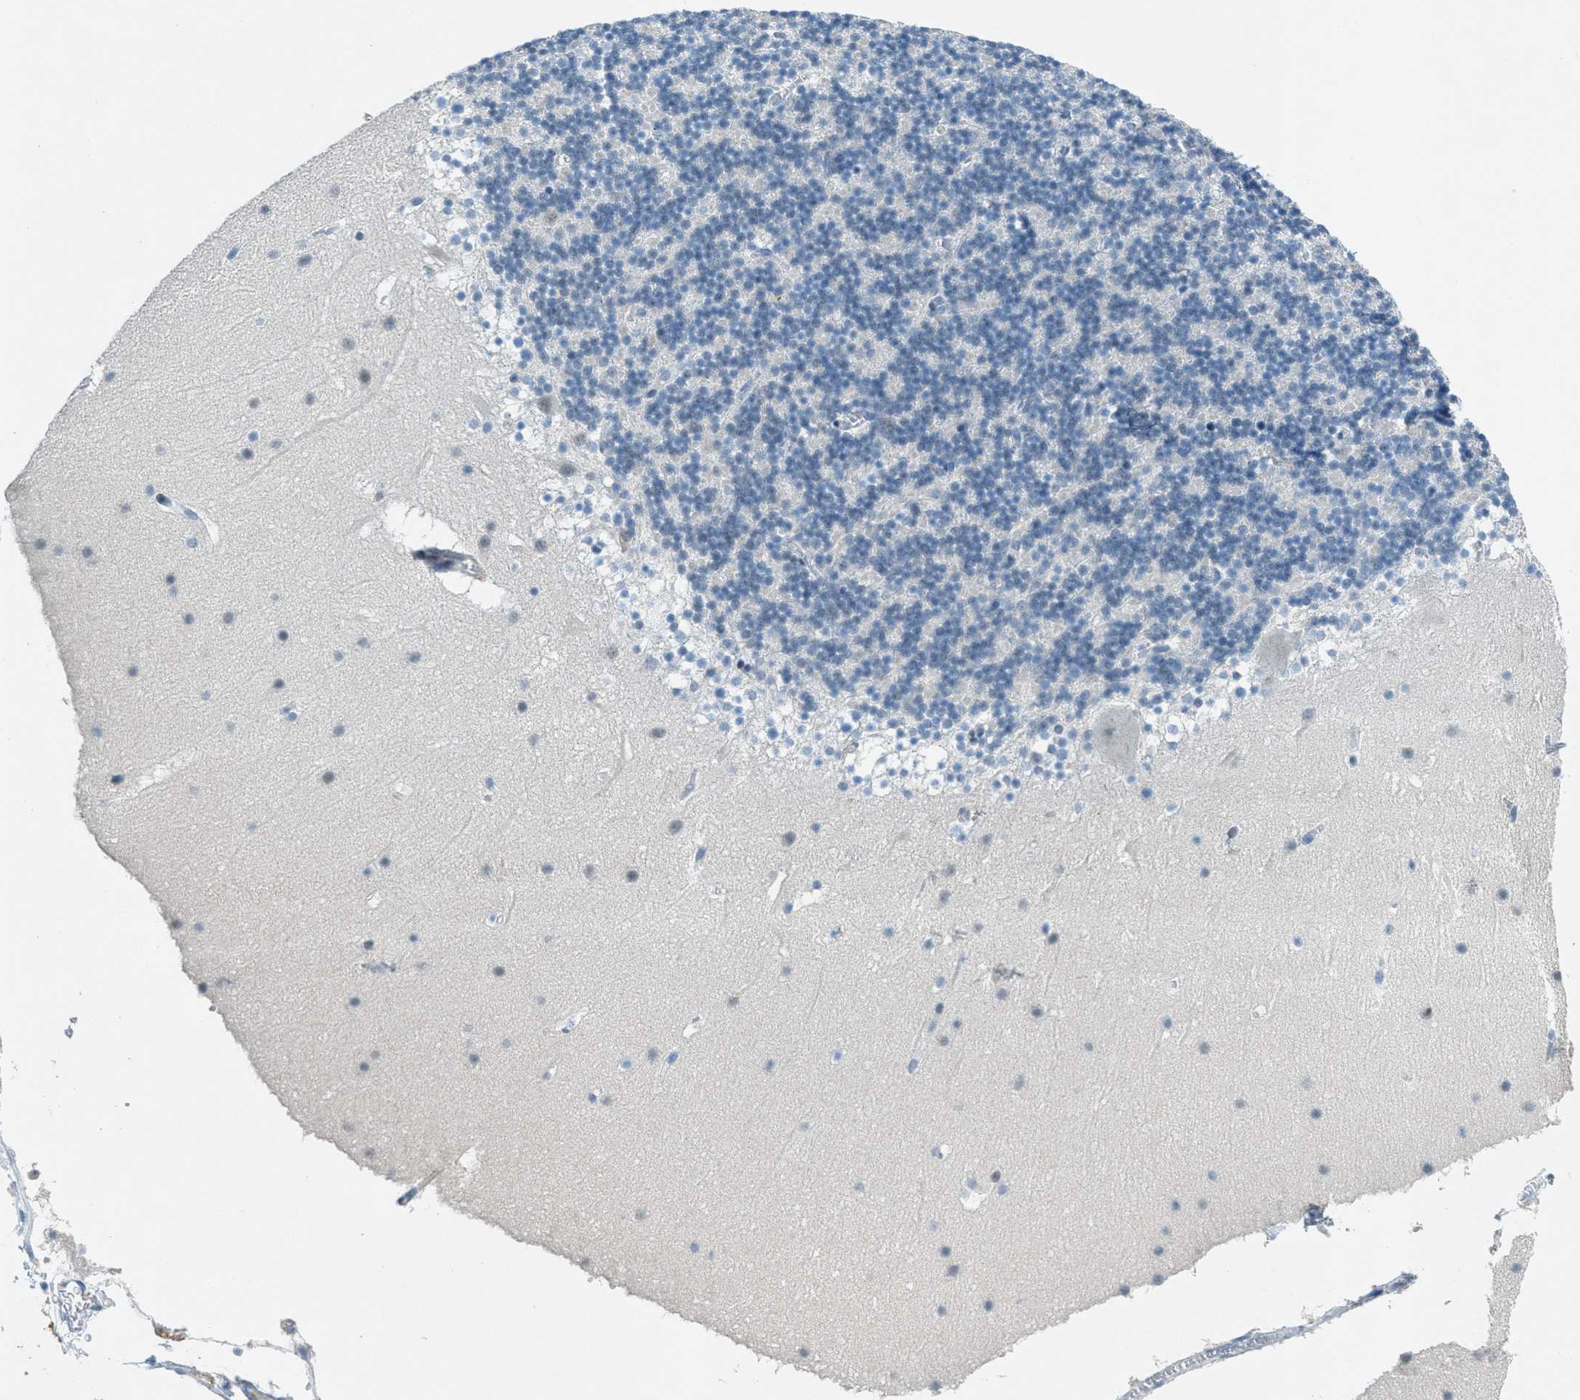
{"staining": {"intensity": "negative", "quantity": "none", "location": "none"}, "tissue": "cerebellum", "cell_type": "Cells in granular layer", "image_type": "normal", "snomed": [{"axis": "morphology", "description": "Normal tissue, NOS"}, {"axis": "topography", "description": "Cerebellum"}], "caption": "IHC histopathology image of unremarkable cerebellum: human cerebellum stained with DAB (3,3'-diaminobenzidine) shows no significant protein positivity in cells in granular layer.", "gene": "KLHL8", "patient": {"sex": "male", "age": 45}}